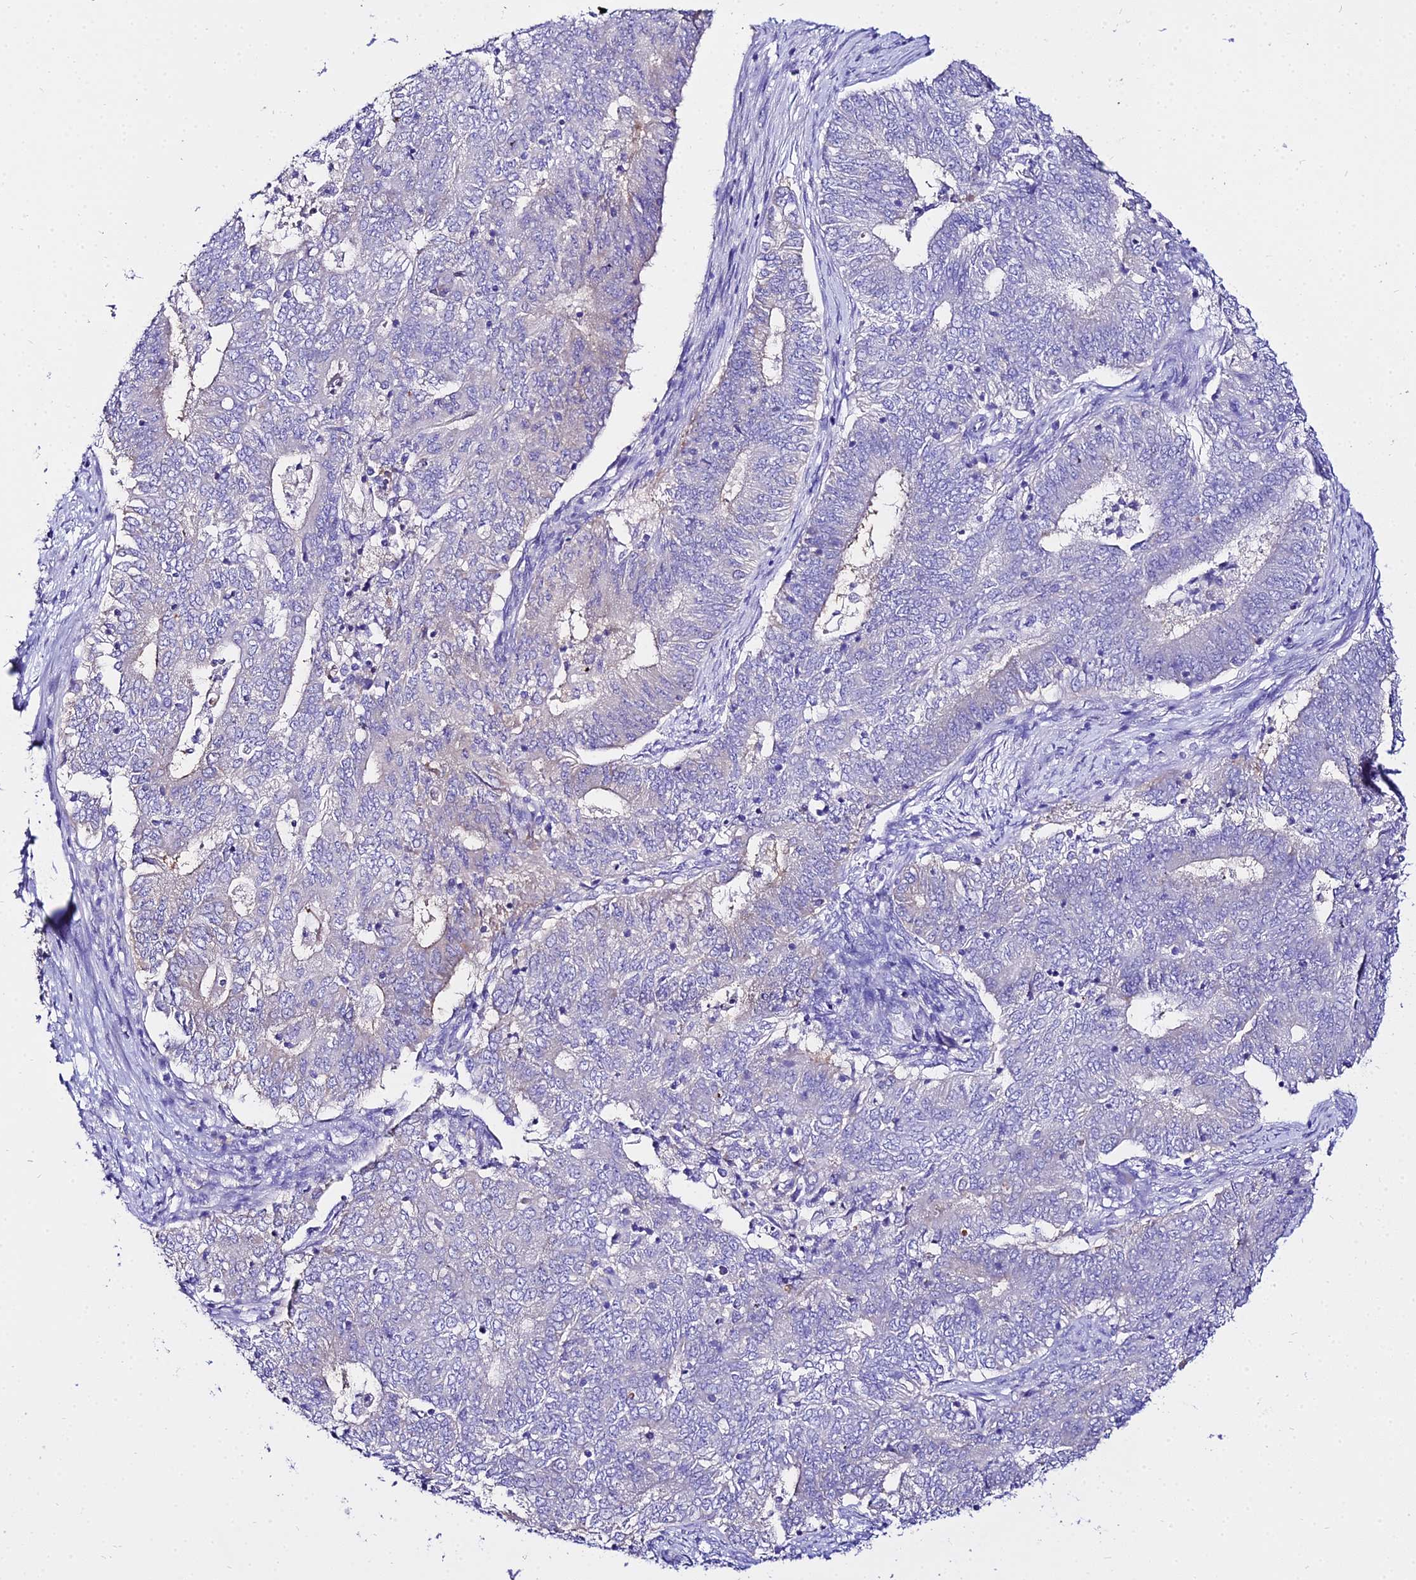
{"staining": {"intensity": "negative", "quantity": "none", "location": "none"}, "tissue": "endometrial cancer", "cell_type": "Tumor cells", "image_type": "cancer", "snomed": [{"axis": "morphology", "description": "Adenocarcinoma, NOS"}, {"axis": "topography", "description": "Endometrium"}], "caption": "A high-resolution image shows IHC staining of adenocarcinoma (endometrial), which demonstrates no significant expression in tumor cells.", "gene": "TUBA3D", "patient": {"sex": "female", "age": 62}}